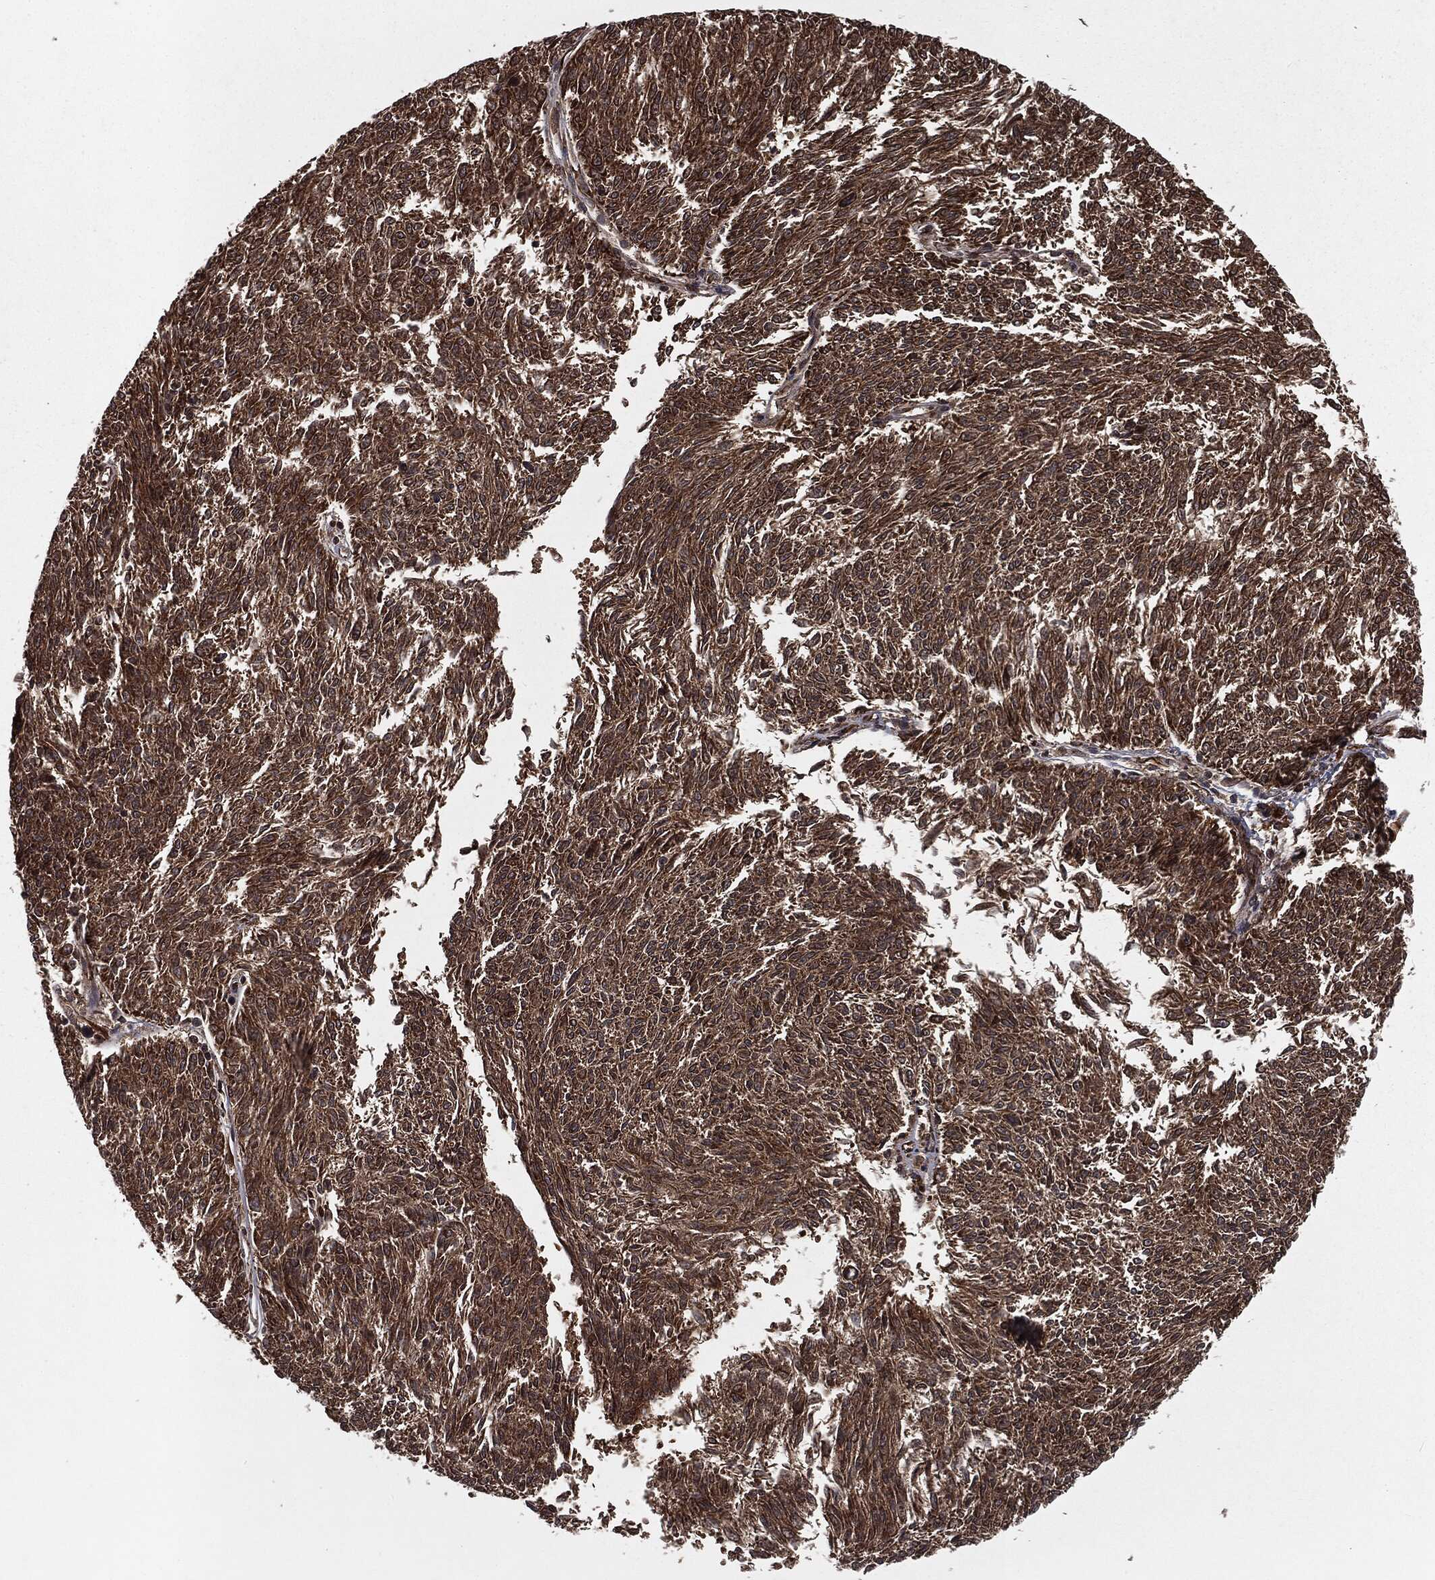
{"staining": {"intensity": "strong", "quantity": ">75%", "location": "cytoplasmic/membranous"}, "tissue": "melanoma", "cell_type": "Tumor cells", "image_type": "cancer", "snomed": [{"axis": "morphology", "description": "Malignant melanoma, NOS"}, {"axis": "topography", "description": "Skin"}], "caption": "Malignant melanoma was stained to show a protein in brown. There is high levels of strong cytoplasmic/membranous staining in approximately >75% of tumor cells. (Brightfield microscopy of DAB IHC at high magnification).", "gene": "RANBP9", "patient": {"sex": "female", "age": 72}}